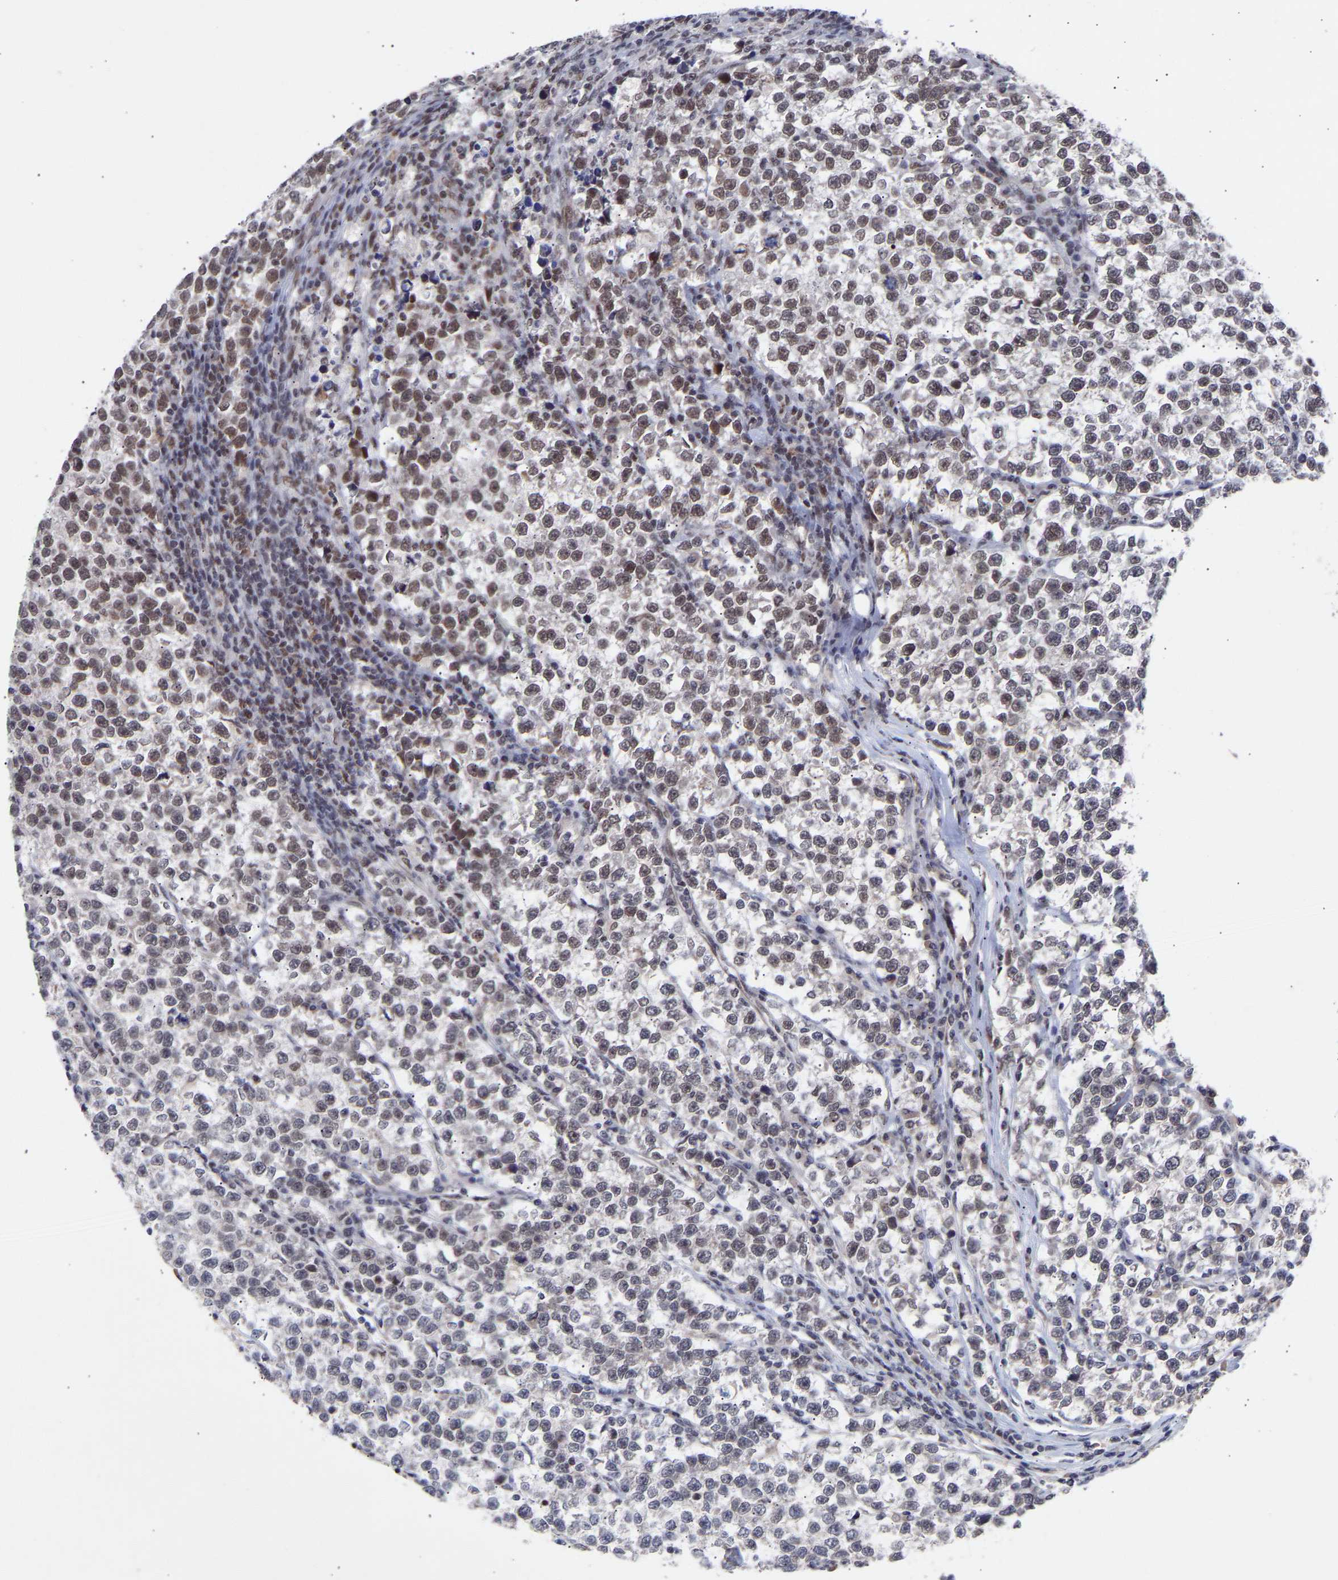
{"staining": {"intensity": "weak", "quantity": "<25%", "location": "nuclear"}, "tissue": "testis cancer", "cell_type": "Tumor cells", "image_type": "cancer", "snomed": [{"axis": "morphology", "description": "Normal tissue, NOS"}, {"axis": "morphology", "description": "Seminoma, NOS"}, {"axis": "topography", "description": "Testis"}], "caption": "Testis cancer (seminoma) was stained to show a protein in brown. There is no significant expression in tumor cells. The staining is performed using DAB brown chromogen with nuclei counter-stained in using hematoxylin.", "gene": "RBM15", "patient": {"sex": "male", "age": 43}}